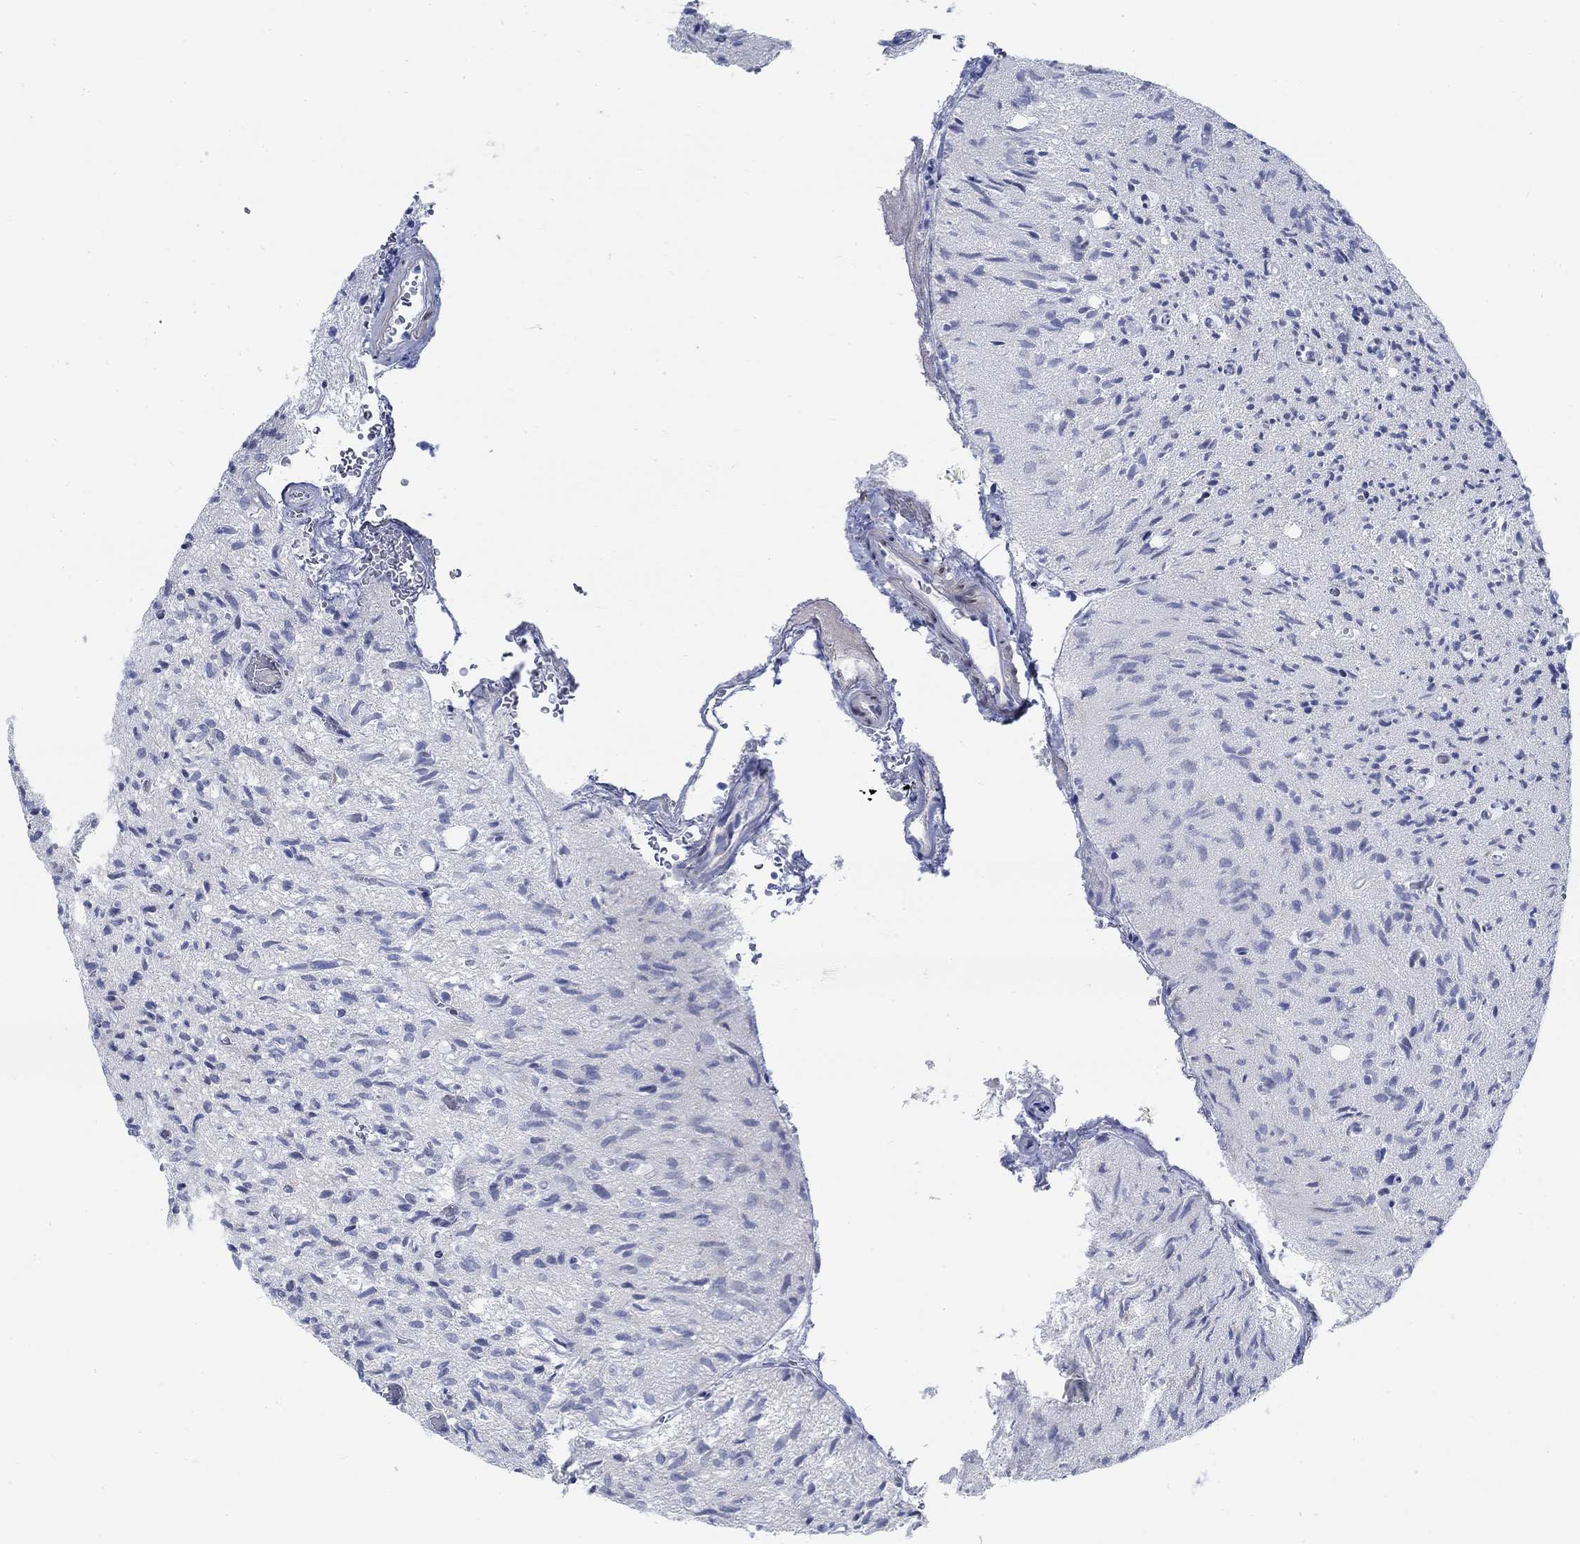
{"staining": {"intensity": "negative", "quantity": "none", "location": "none"}, "tissue": "glioma", "cell_type": "Tumor cells", "image_type": "cancer", "snomed": [{"axis": "morphology", "description": "Glioma, malignant, High grade"}, {"axis": "topography", "description": "Brain"}], "caption": "High power microscopy photomicrograph of an IHC photomicrograph of malignant high-grade glioma, revealing no significant staining in tumor cells.", "gene": "RBM20", "patient": {"sex": "male", "age": 64}}